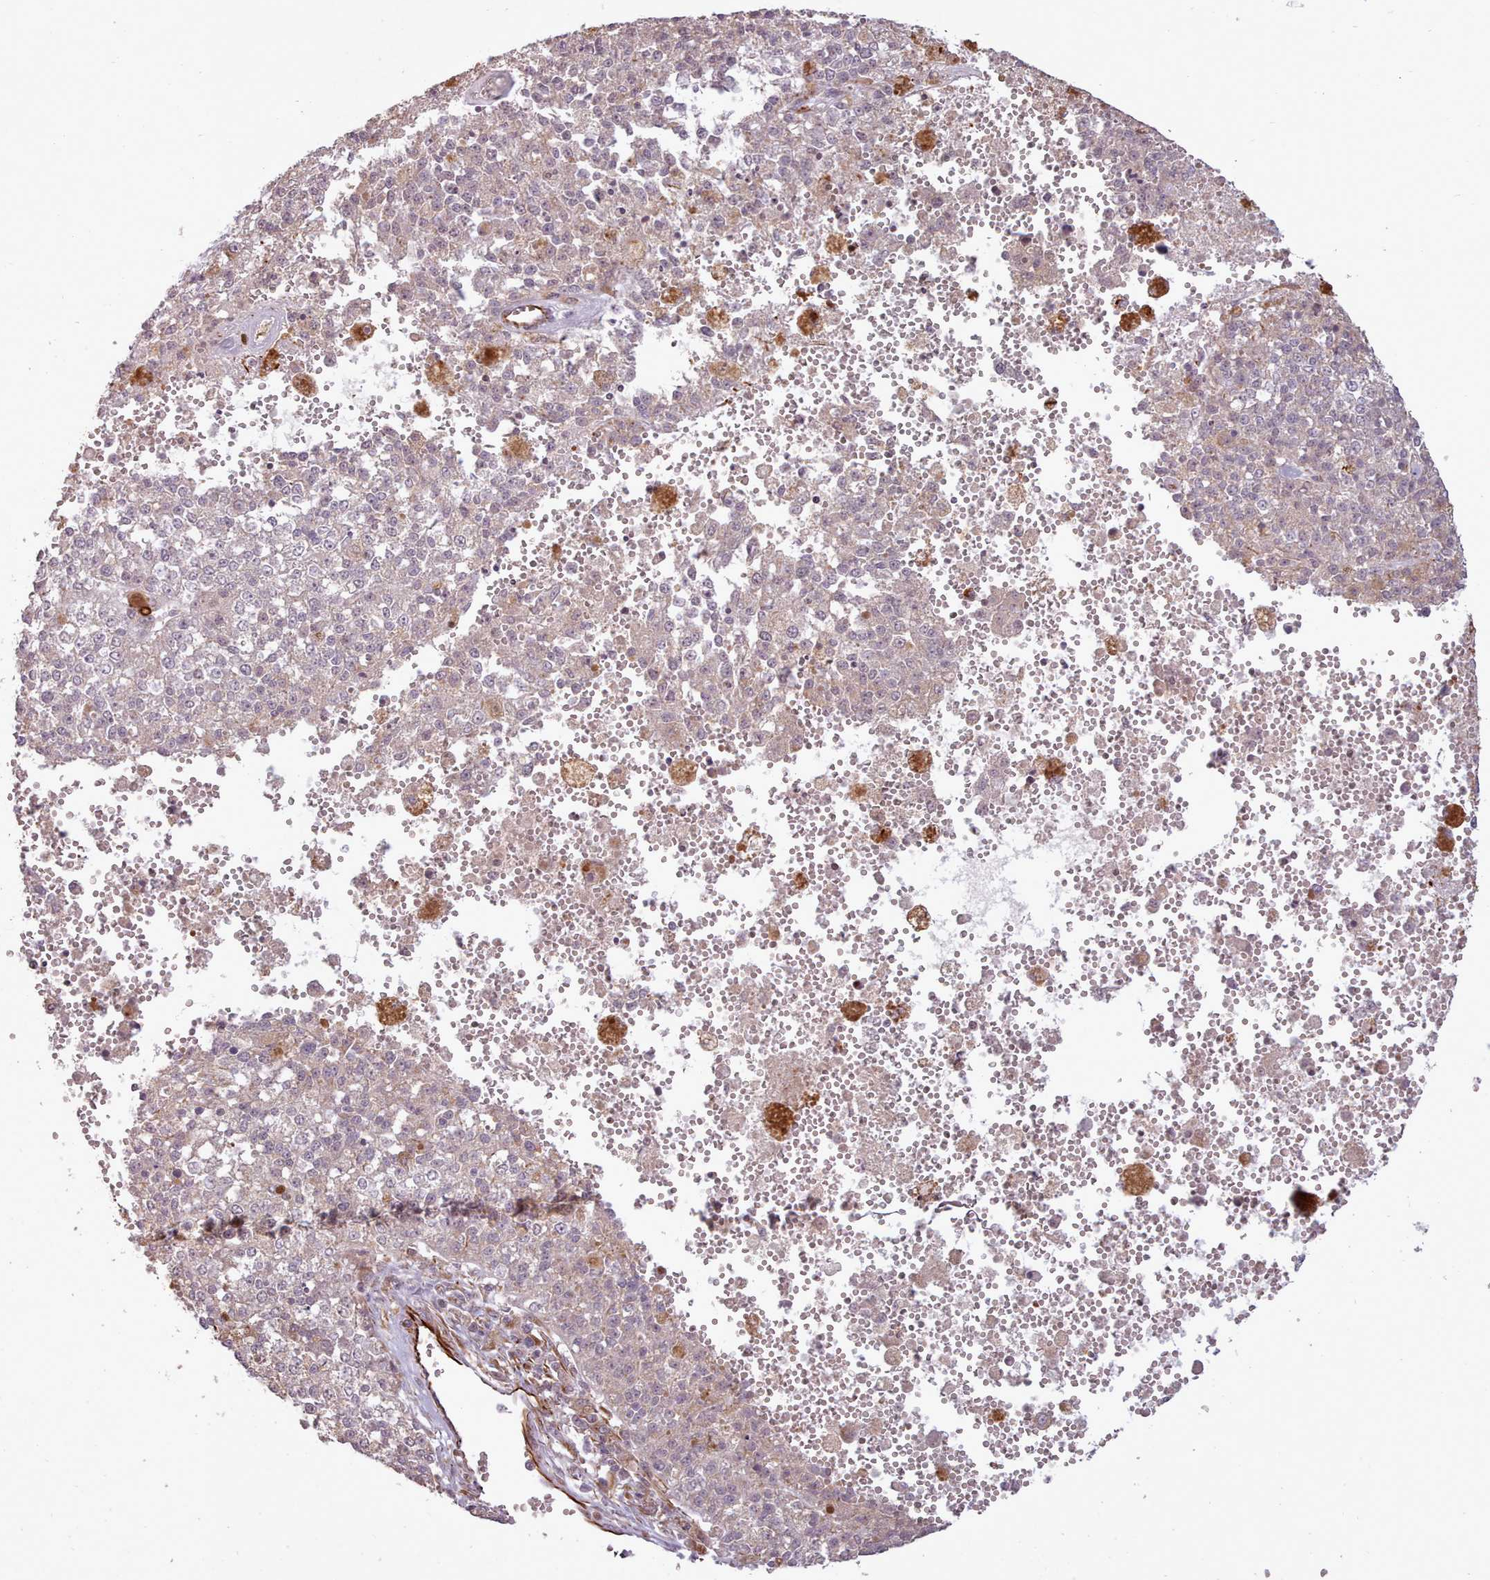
{"staining": {"intensity": "negative", "quantity": "none", "location": "none"}, "tissue": "melanoma", "cell_type": "Tumor cells", "image_type": "cancer", "snomed": [{"axis": "morphology", "description": "Malignant melanoma, NOS"}, {"axis": "topography", "description": "Skin"}], "caption": "An image of human malignant melanoma is negative for staining in tumor cells.", "gene": "GBGT1", "patient": {"sex": "female", "age": 64}}